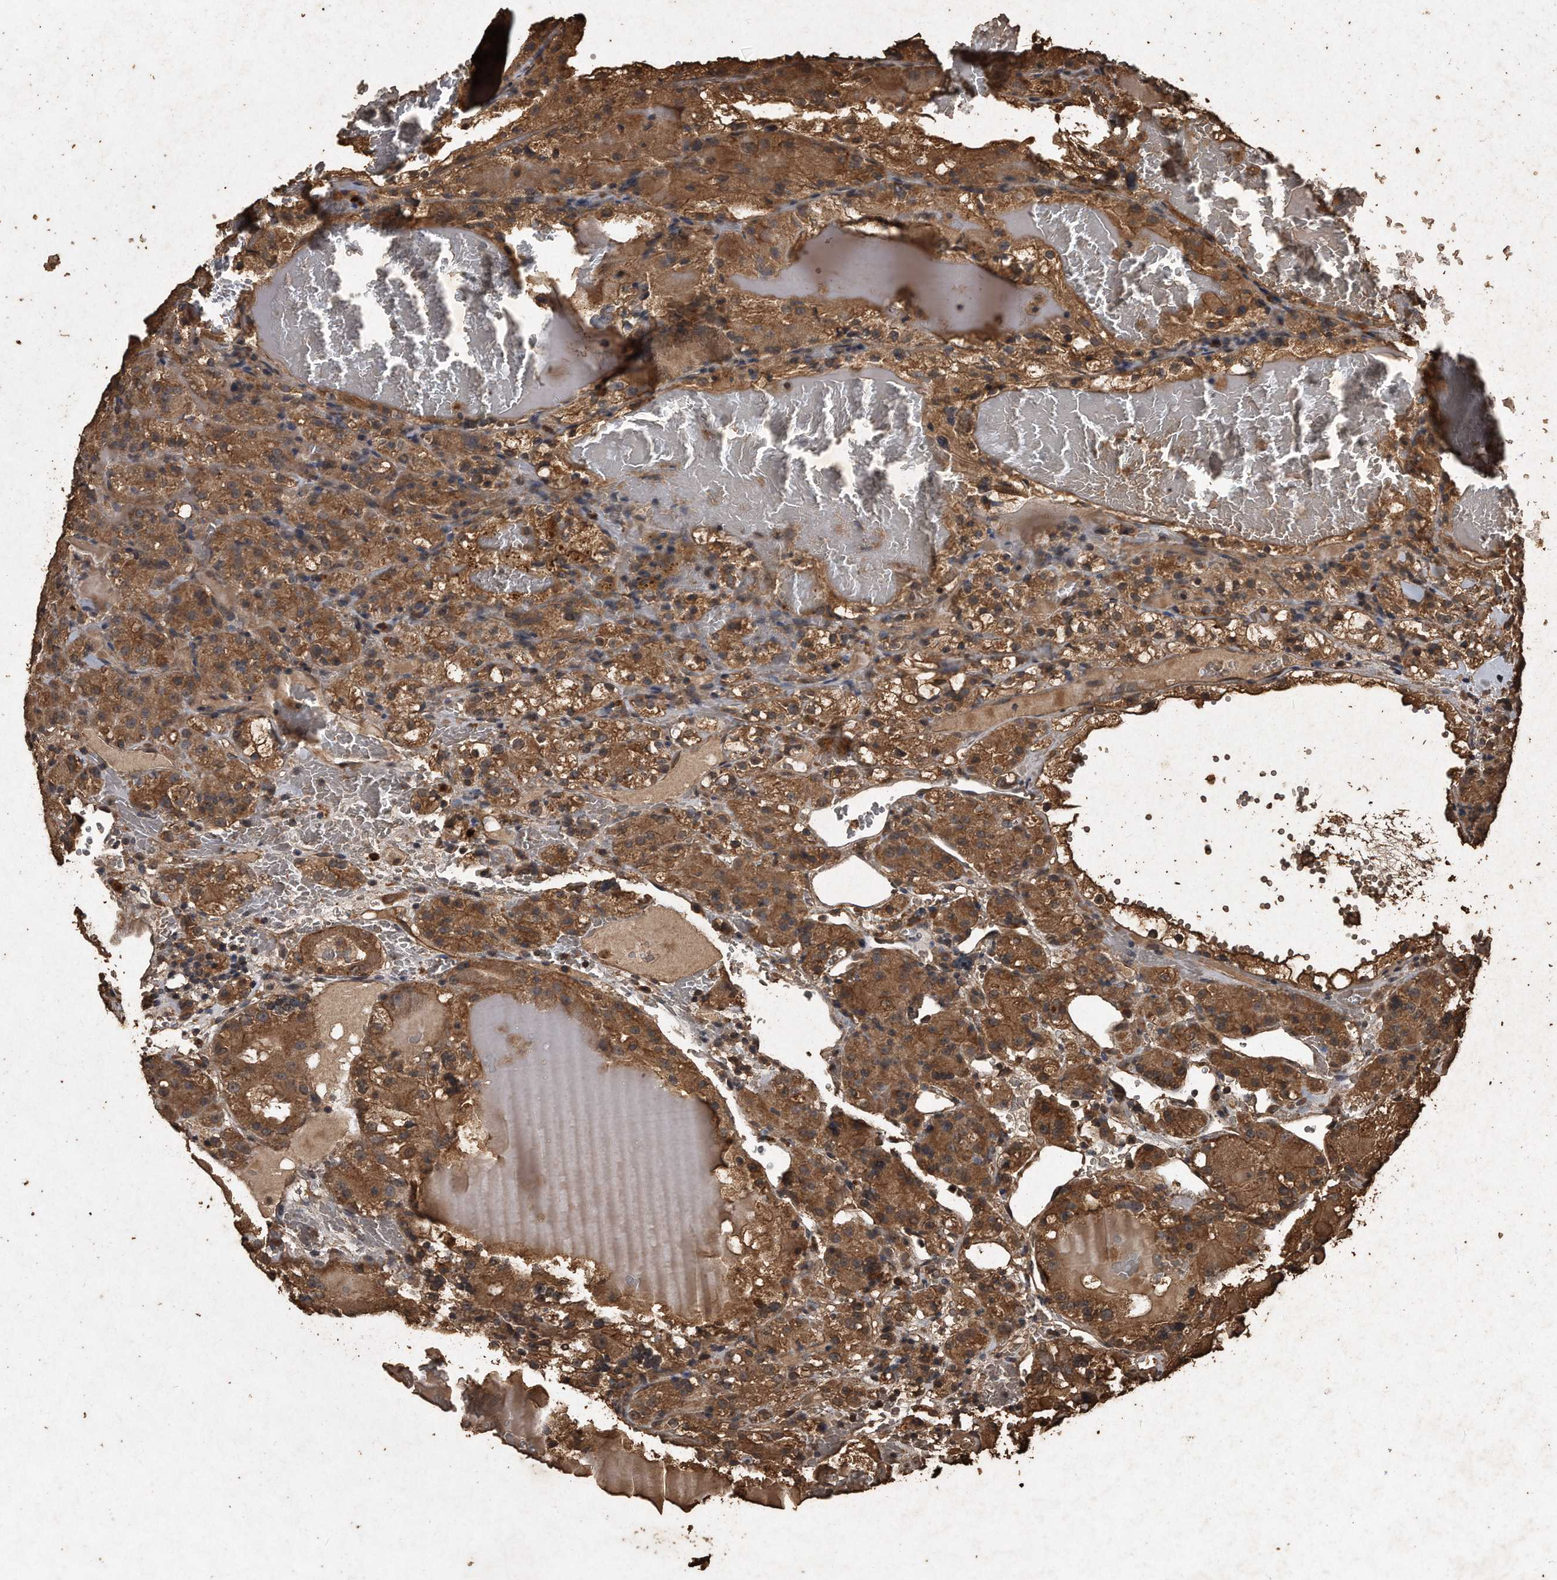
{"staining": {"intensity": "moderate", "quantity": ">75%", "location": "cytoplasmic/membranous"}, "tissue": "renal cancer", "cell_type": "Tumor cells", "image_type": "cancer", "snomed": [{"axis": "morphology", "description": "Normal tissue, NOS"}, {"axis": "morphology", "description": "Adenocarcinoma, NOS"}, {"axis": "topography", "description": "Kidney"}], "caption": "This photomicrograph exhibits immunohistochemistry (IHC) staining of human renal cancer (adenocarcinoma), with medium moderate cytoplasmic/membranous staining in about >75% of tumor cells.", "gene": "CFLAR", "patient": {"sex": "male", "age": 61}}